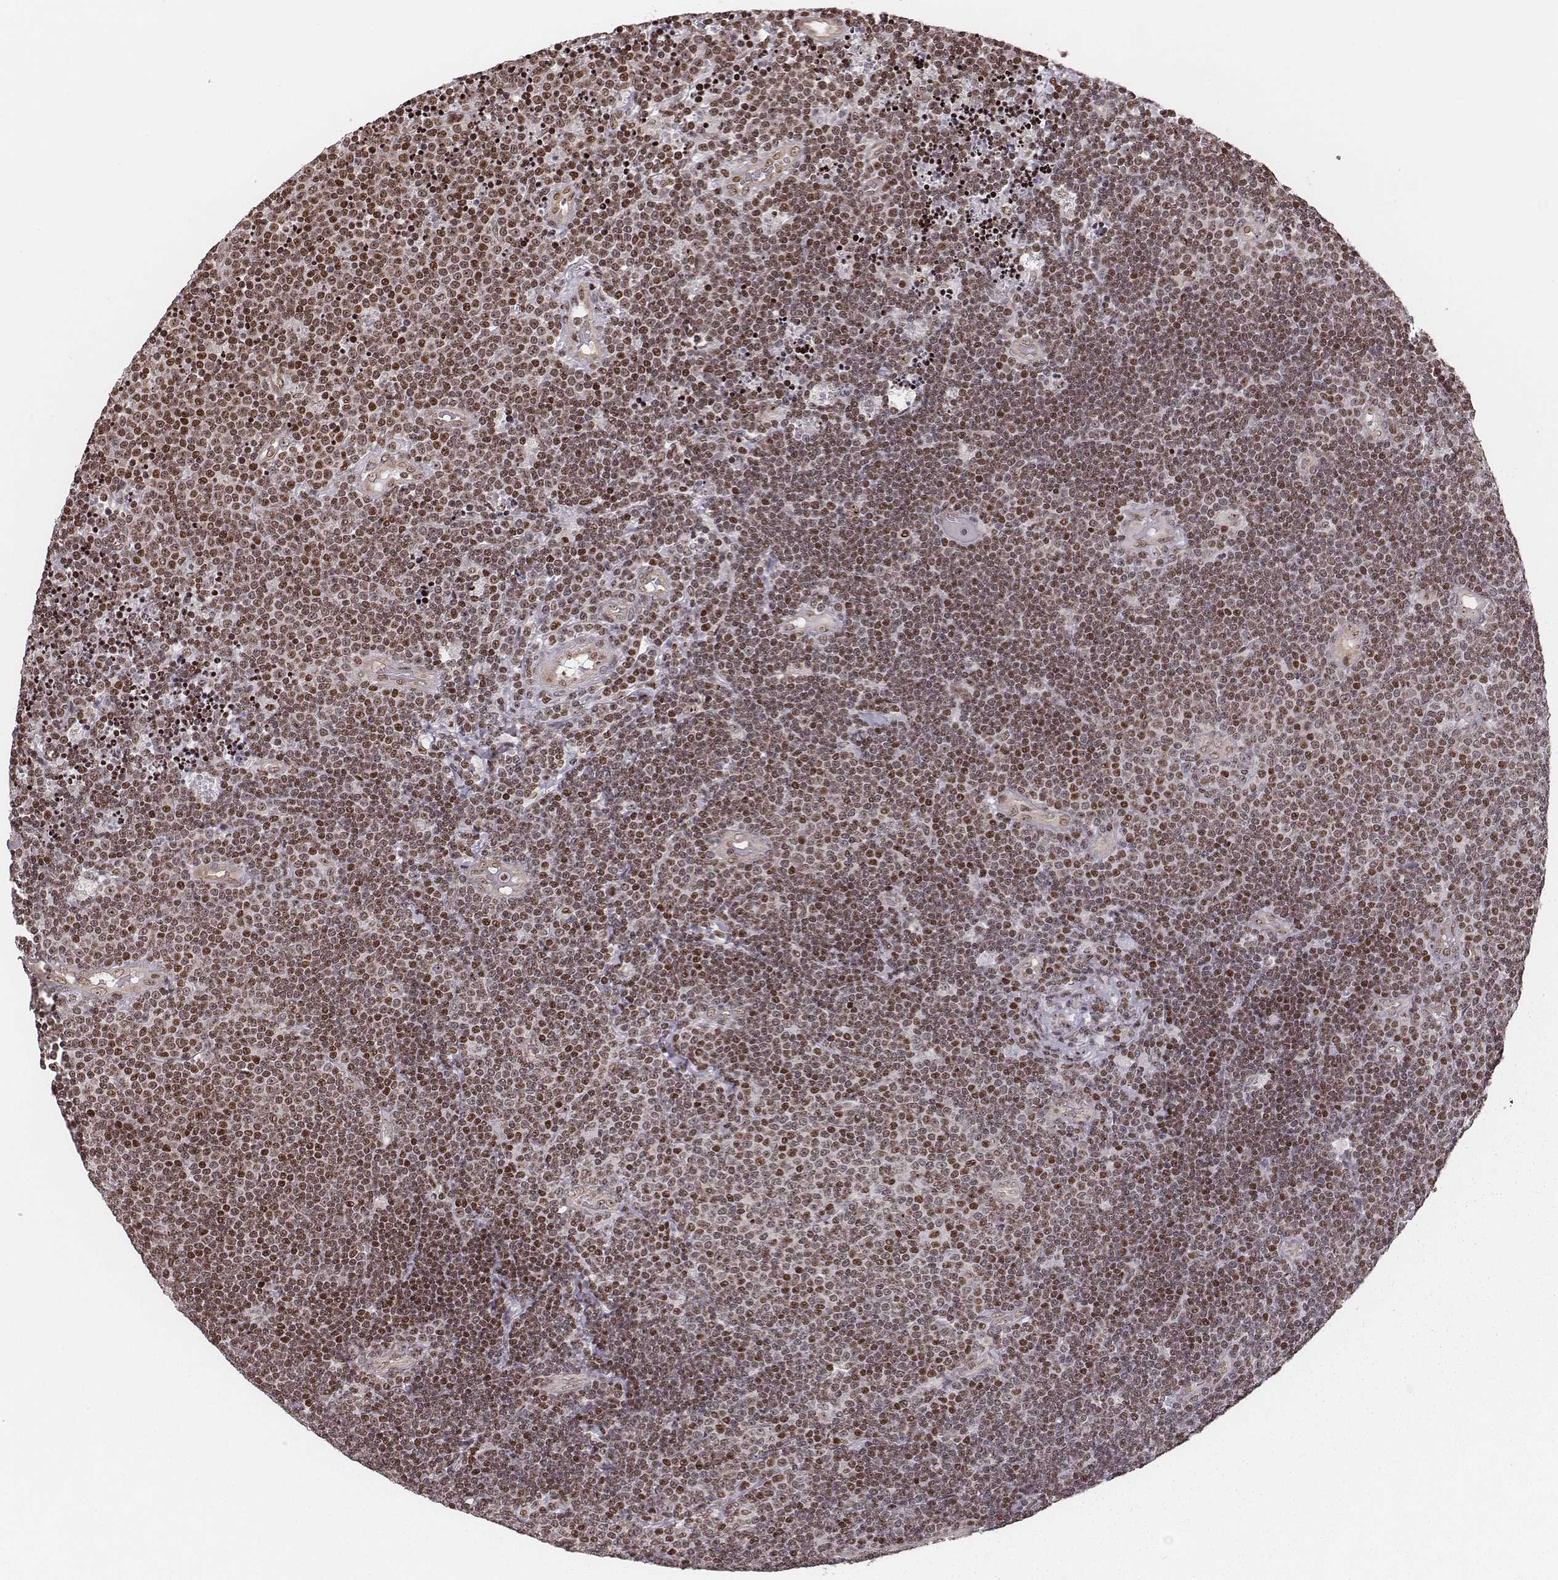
{"staining": {"intensity": "moderate", "quantity": "<25%", "location": "nuclear"}, "tissue": "lymphoma", "cell_type": "Tumor cells", "image_type": "cancer", "snomed": [{"axis": "morphology", "description": "Malignant lymphoma, non-Hodgkin's type, Low grade"}, {"axis": "topography", "description": "Brain"}], "caption": "Human low-grade malignant lymphoma, non-Hodgkin's type stained for a protein (brown) displays moderate nuclear positive positivity in approximately <25% of tumor cells.", "gene": "VRK3", "patient": {"sex": "female", "age": 66}}